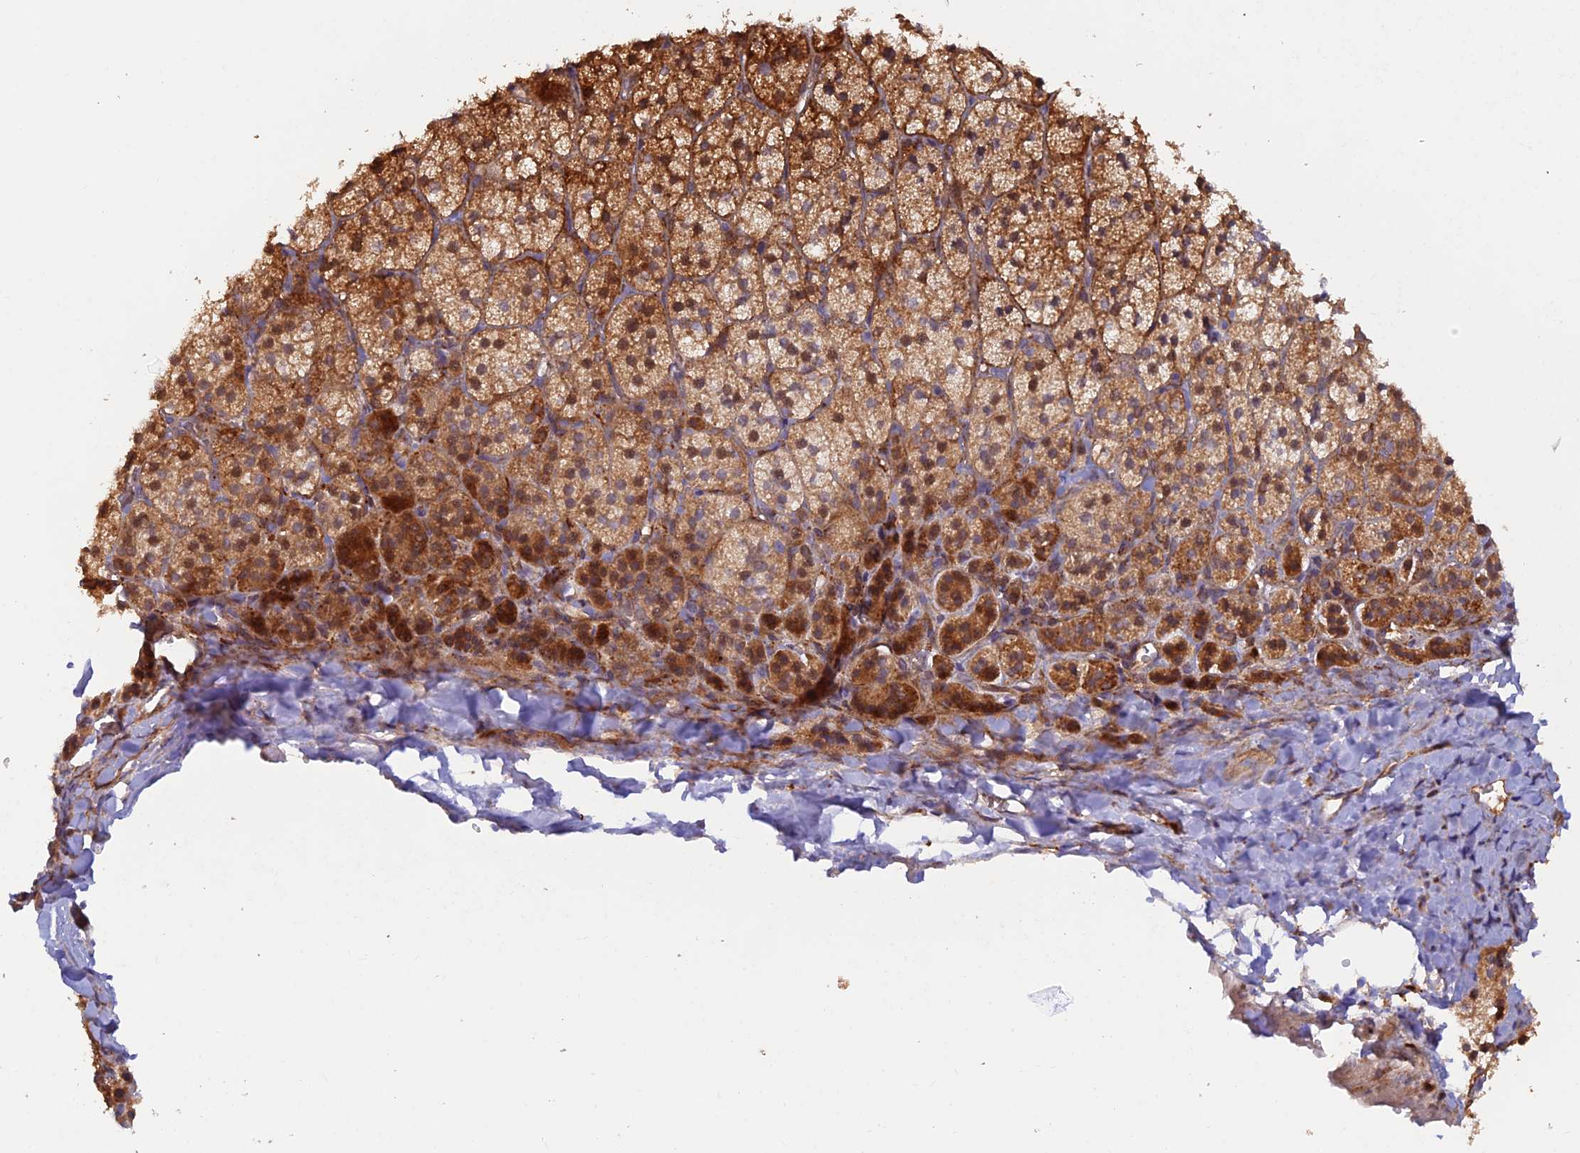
{"staining": {"intensity": "moderate", "quantity": ">75%", "location": "cytoplasmic/membranous"}, "tissue": "adrenal gland", "cell_type": "Glandular cells", "image_type": "normal", "snomed": [{"axis": "morphology", "description": "Normal tissue, NOS"}, {"axis": "topography", "description": "Adrenal gland"}], "caption": "Immunohistochemical staining of unremarkable adrenal gland demonstrates moderate cytoplasmic/membranous protein positivity in approximately >75% of glandular cells. Immunohistochemistry stains the protein of interest in brown and the nuclei are stained blue.", "gene": "GMCL1", "patient": {"sex": "female", "age": 44}}